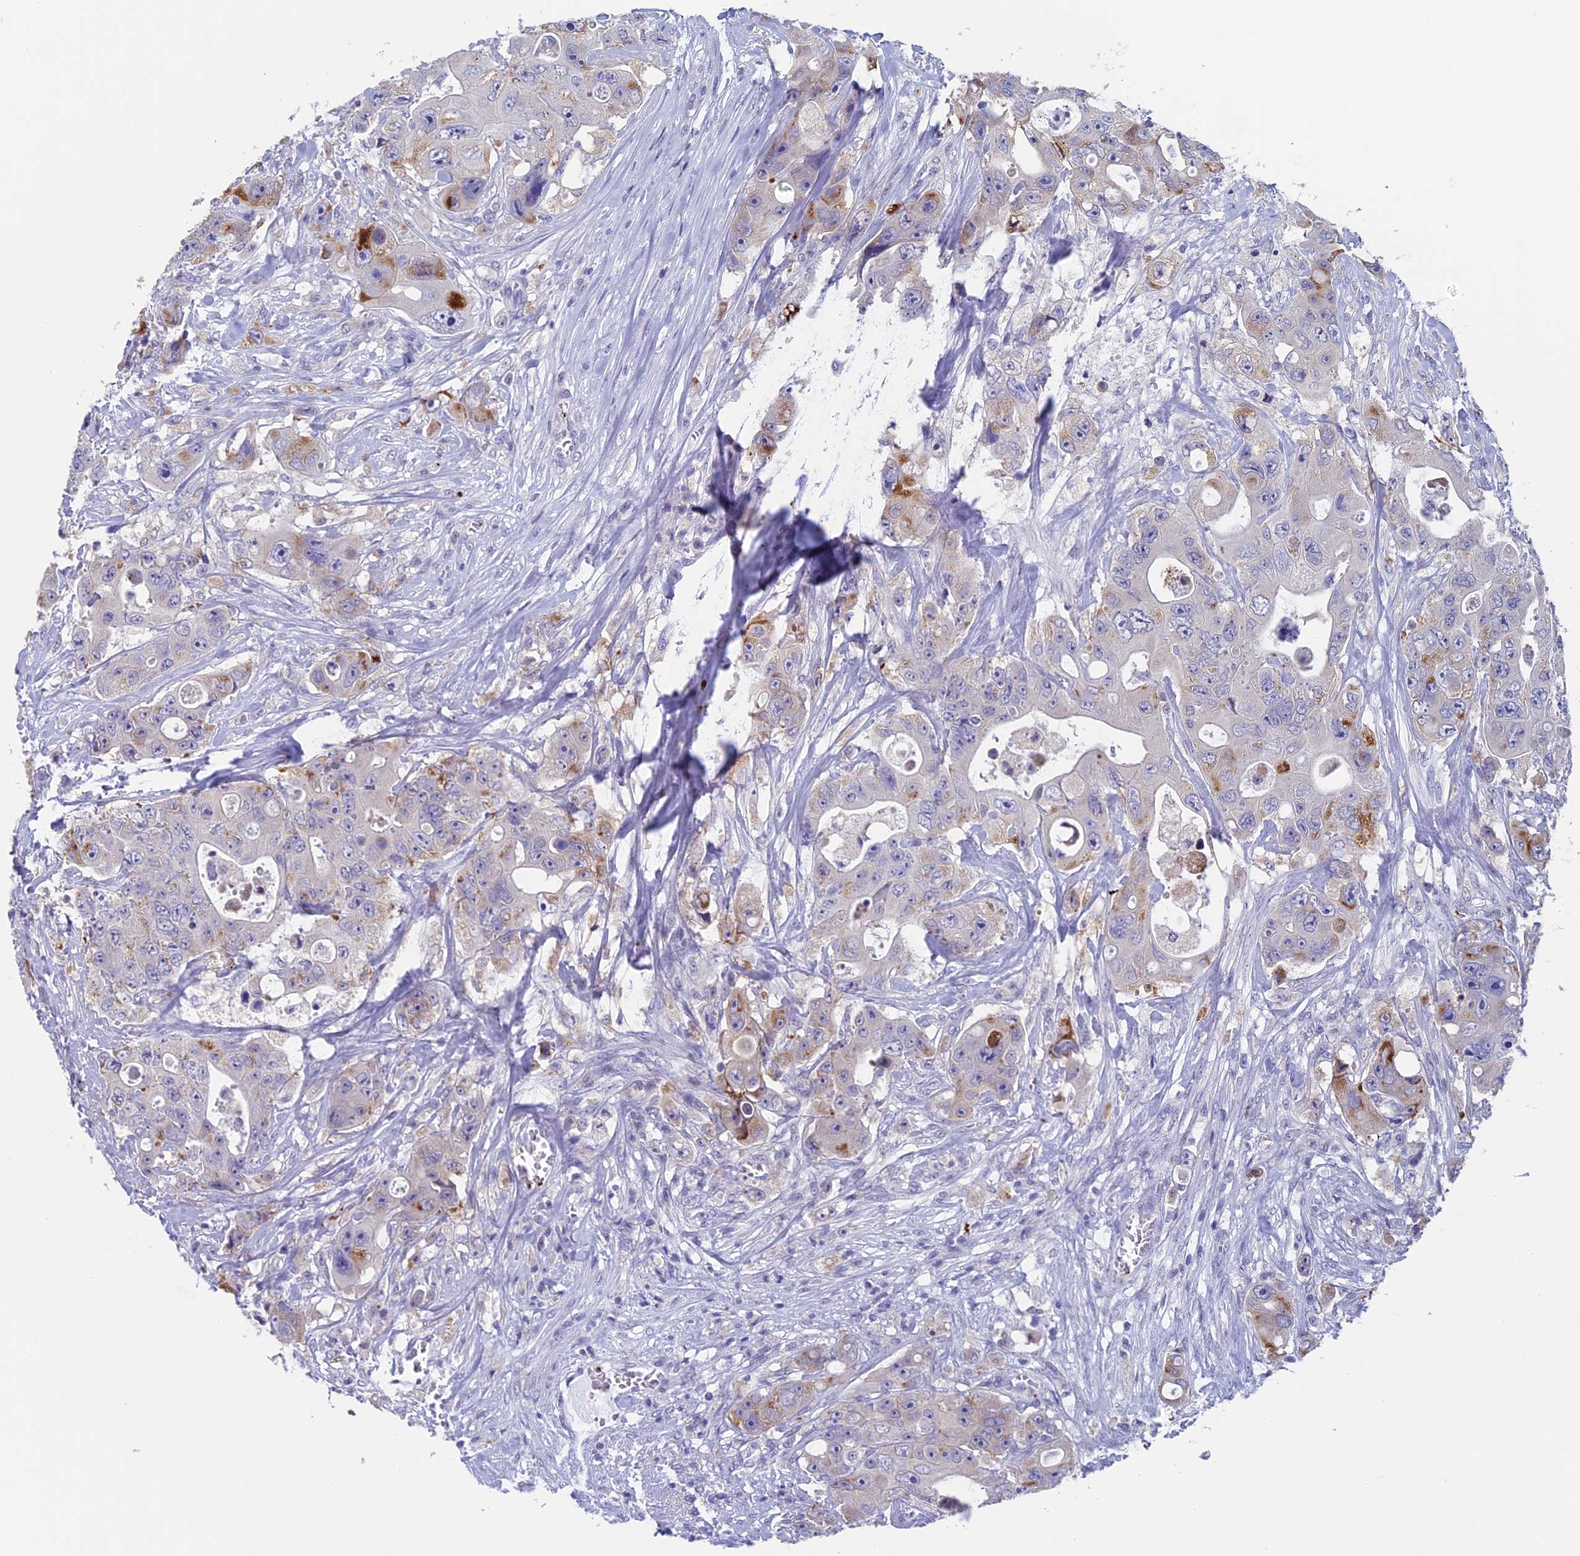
{"staining": {"intensity": "strong", "quantity": "<25%", "location": "cytoplasmic/membranous"}, "tissue": "colorectal cancer", "cell_type": "Tumor cells", "image_type": "cancer", "snomed": [{"axis": "morphology", "description": "Adenocarcinoma, NOS"}, {"axis": "topography", "description": "Colon"}], "caption": "Human colorectal cancer stained for a protein (brown) reveals strong cytoplasmic/membranous positive staining in about <25% of tumor cells.", "gene": "AIFM2", "patient": {"sex": "female", "age": 46}}